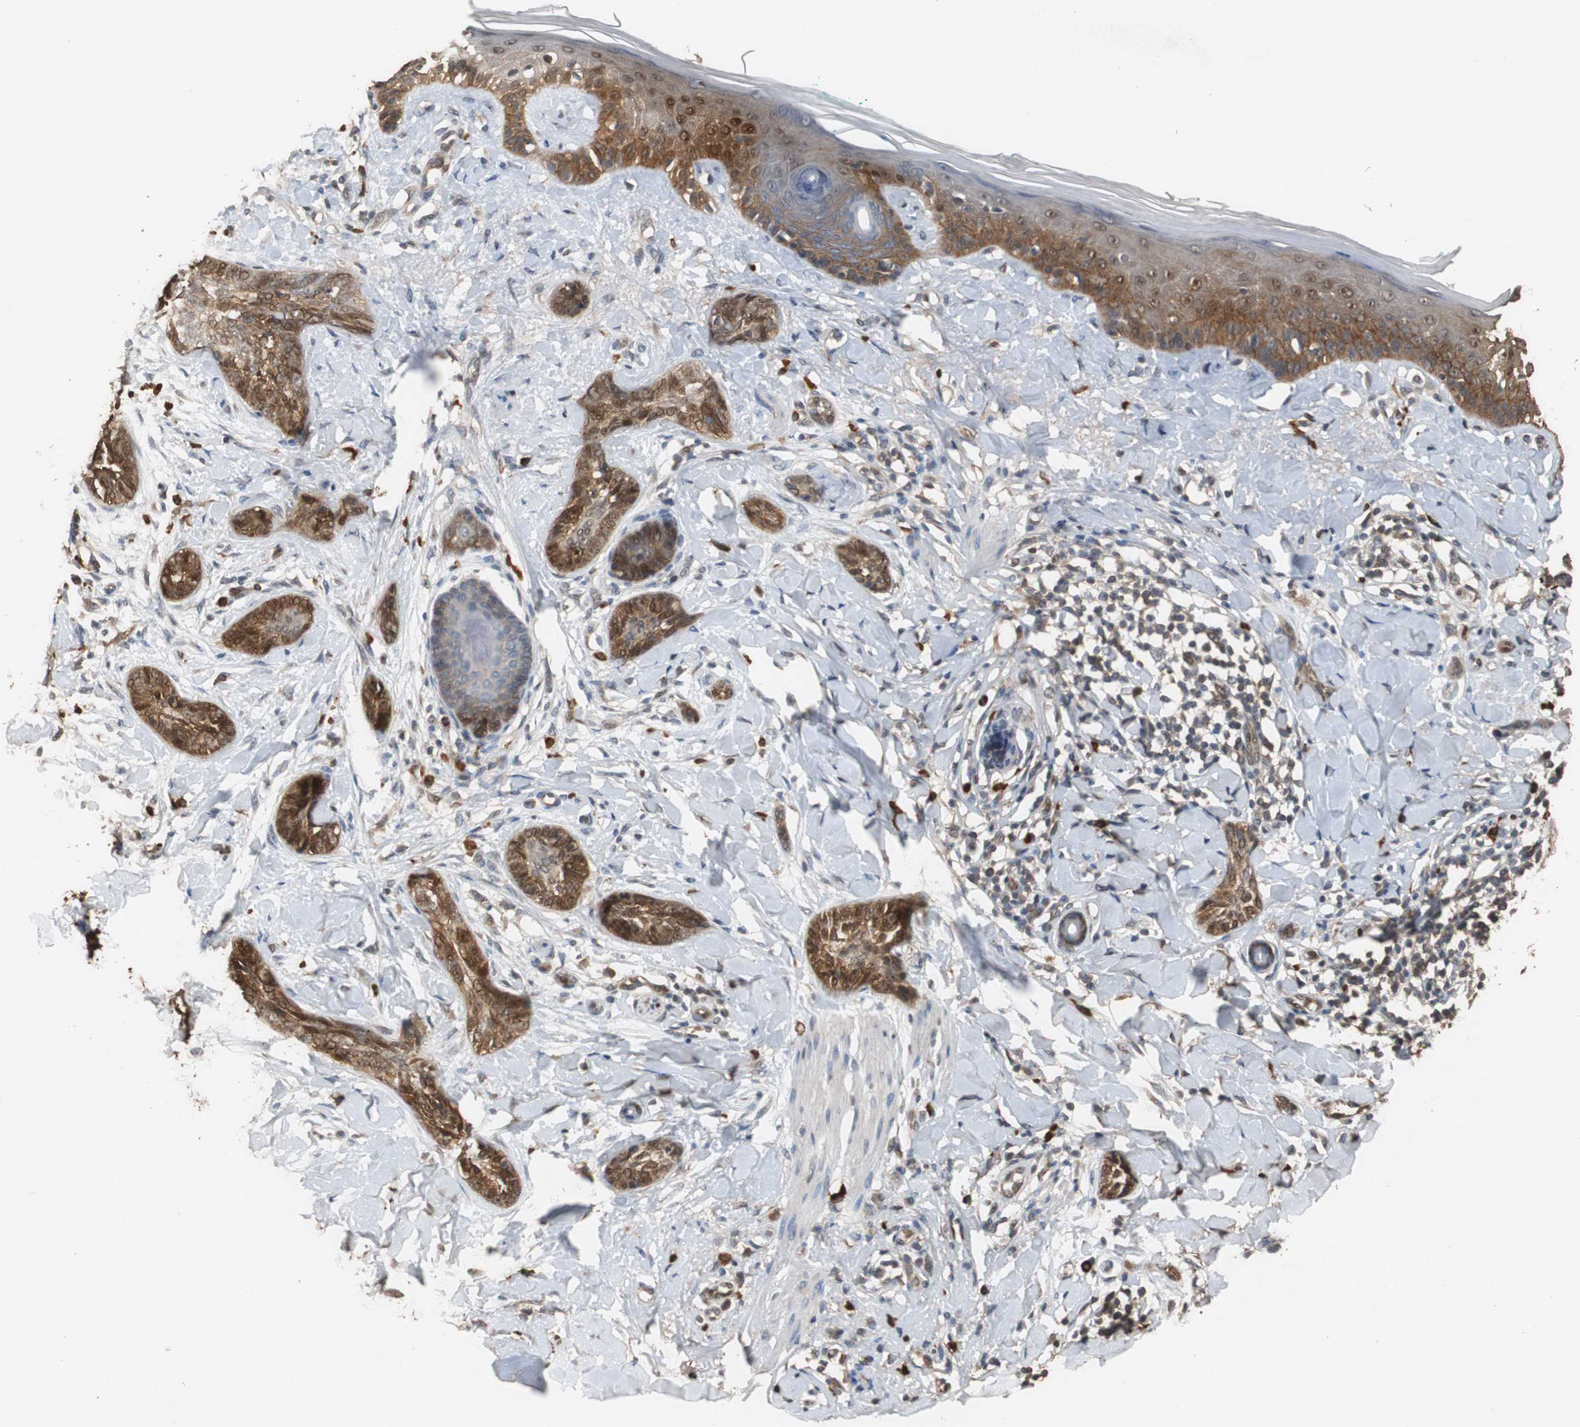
{"staining": {"intensity": "strong", "quantity": ">75%", "location": "cytoplasmic/membranous,nuclear"}, "tissue": "skin cancer", "cell_type": "Tumor cells", "image_type": "cancer", "snomed": [{"axis": "morphology", "description": "Basal cell carcinoma"}, {"axis": "topography", "description": "Skin"}], "caption": "Human basal cell carcinoma (skin) stained with a protein marker exhibits strong staining in tumor cells.", "gene": "NDRG1", "patient": {"sex": "female", "age": 58}}